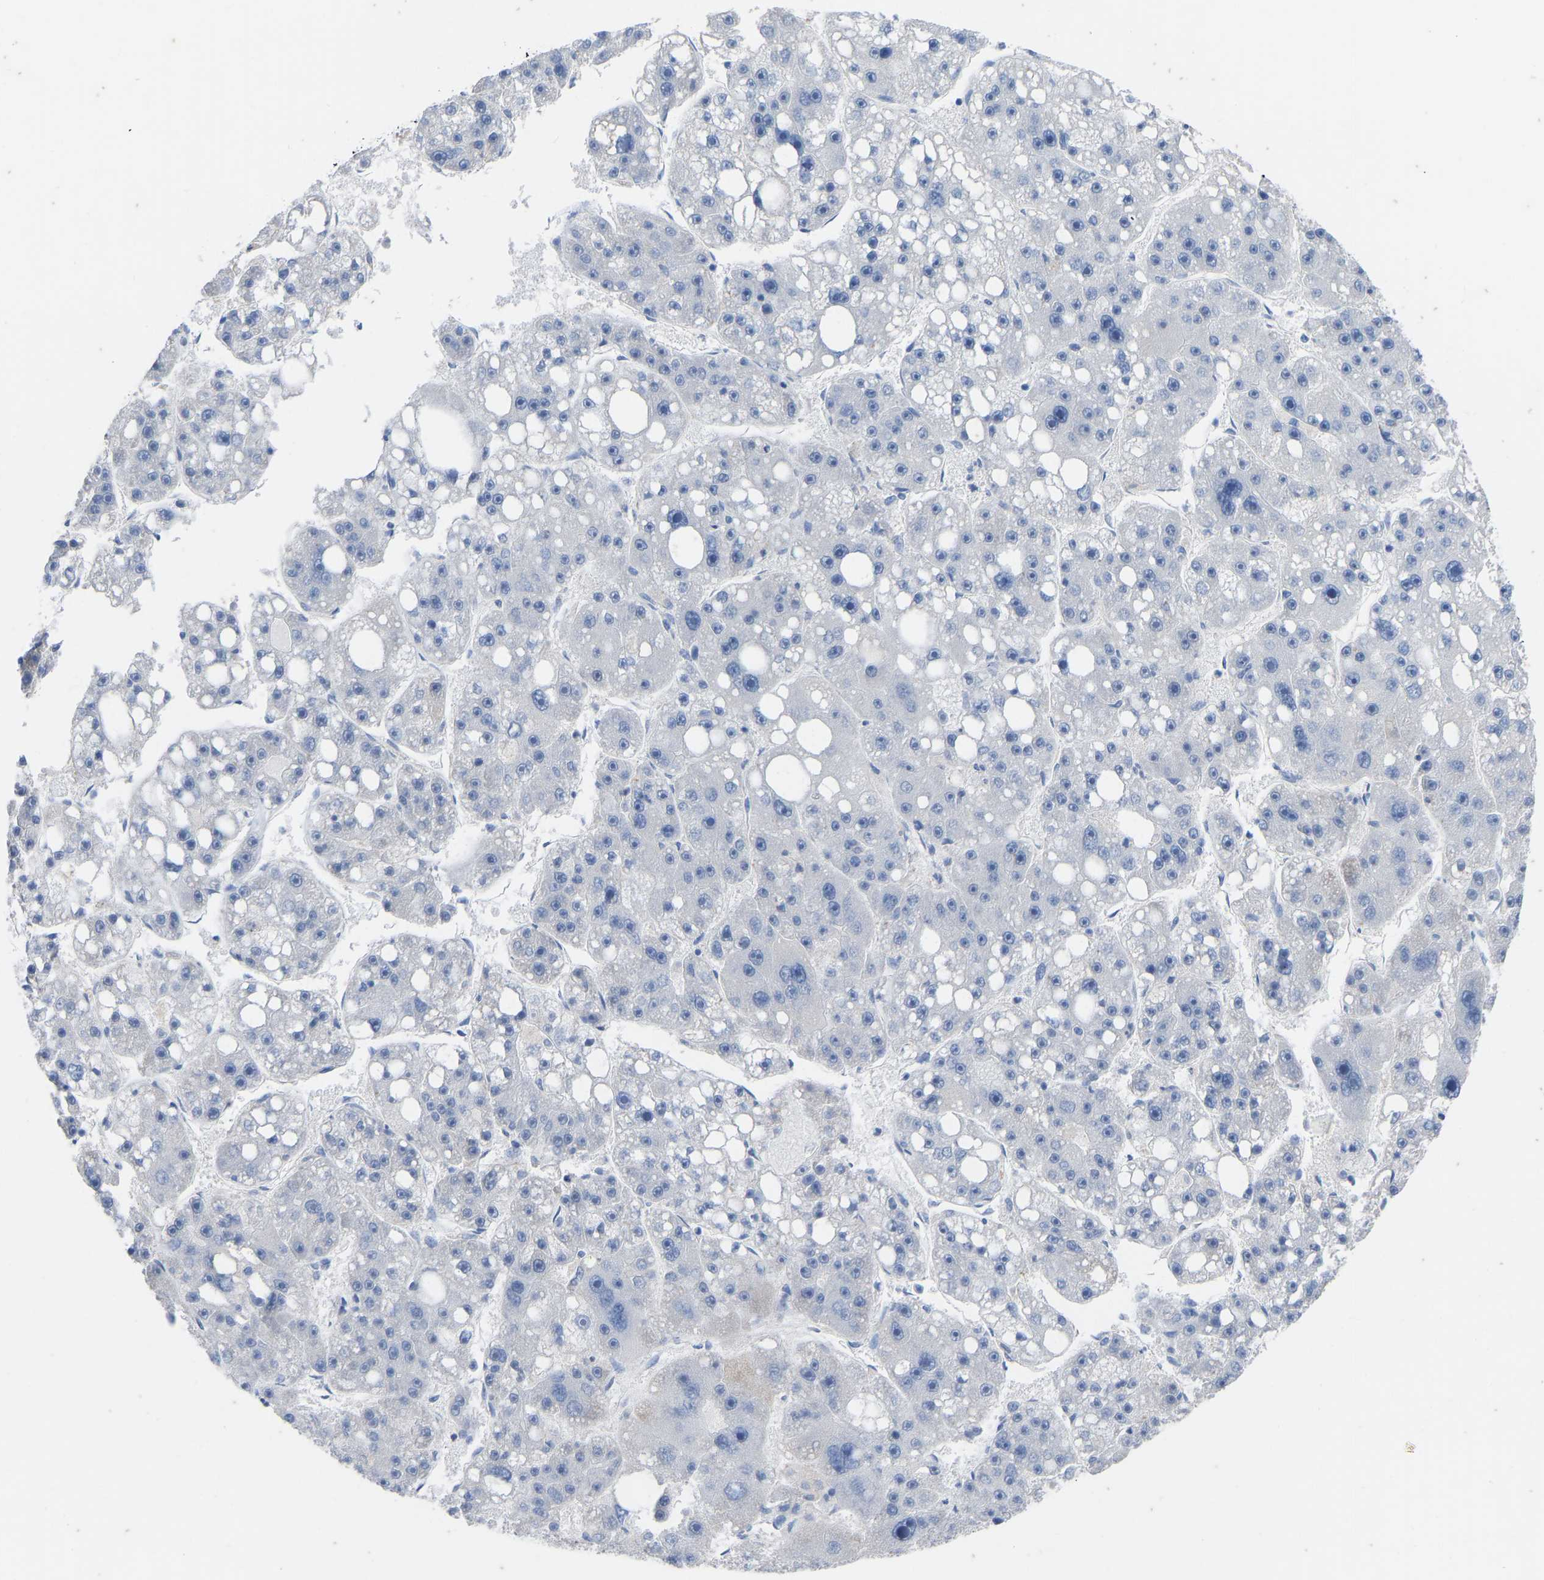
{"staining": {"intensity": "negative", "quantity": "none", "location": "none"}, "tissue": "liver cancer", "cell_type": "Tumor cells", "image_type": "cancer", "snomed": [{"axis": "morphology", "description": "Carcinoma, Hepatocellular, NOS"}, {"axis": "topography", "description": "Liver"}], "caption": "High magnification brightfield microscopy of liver cancer (hepatocellular carcinoma) stained with DAB (3,3'-diaminobenzidine) (brown) and counterstained with hematoxylin (blue): tumor cells show no significant staining.", "gene": "OLIG2", "patient": {"sex": "female", "age": 61}}